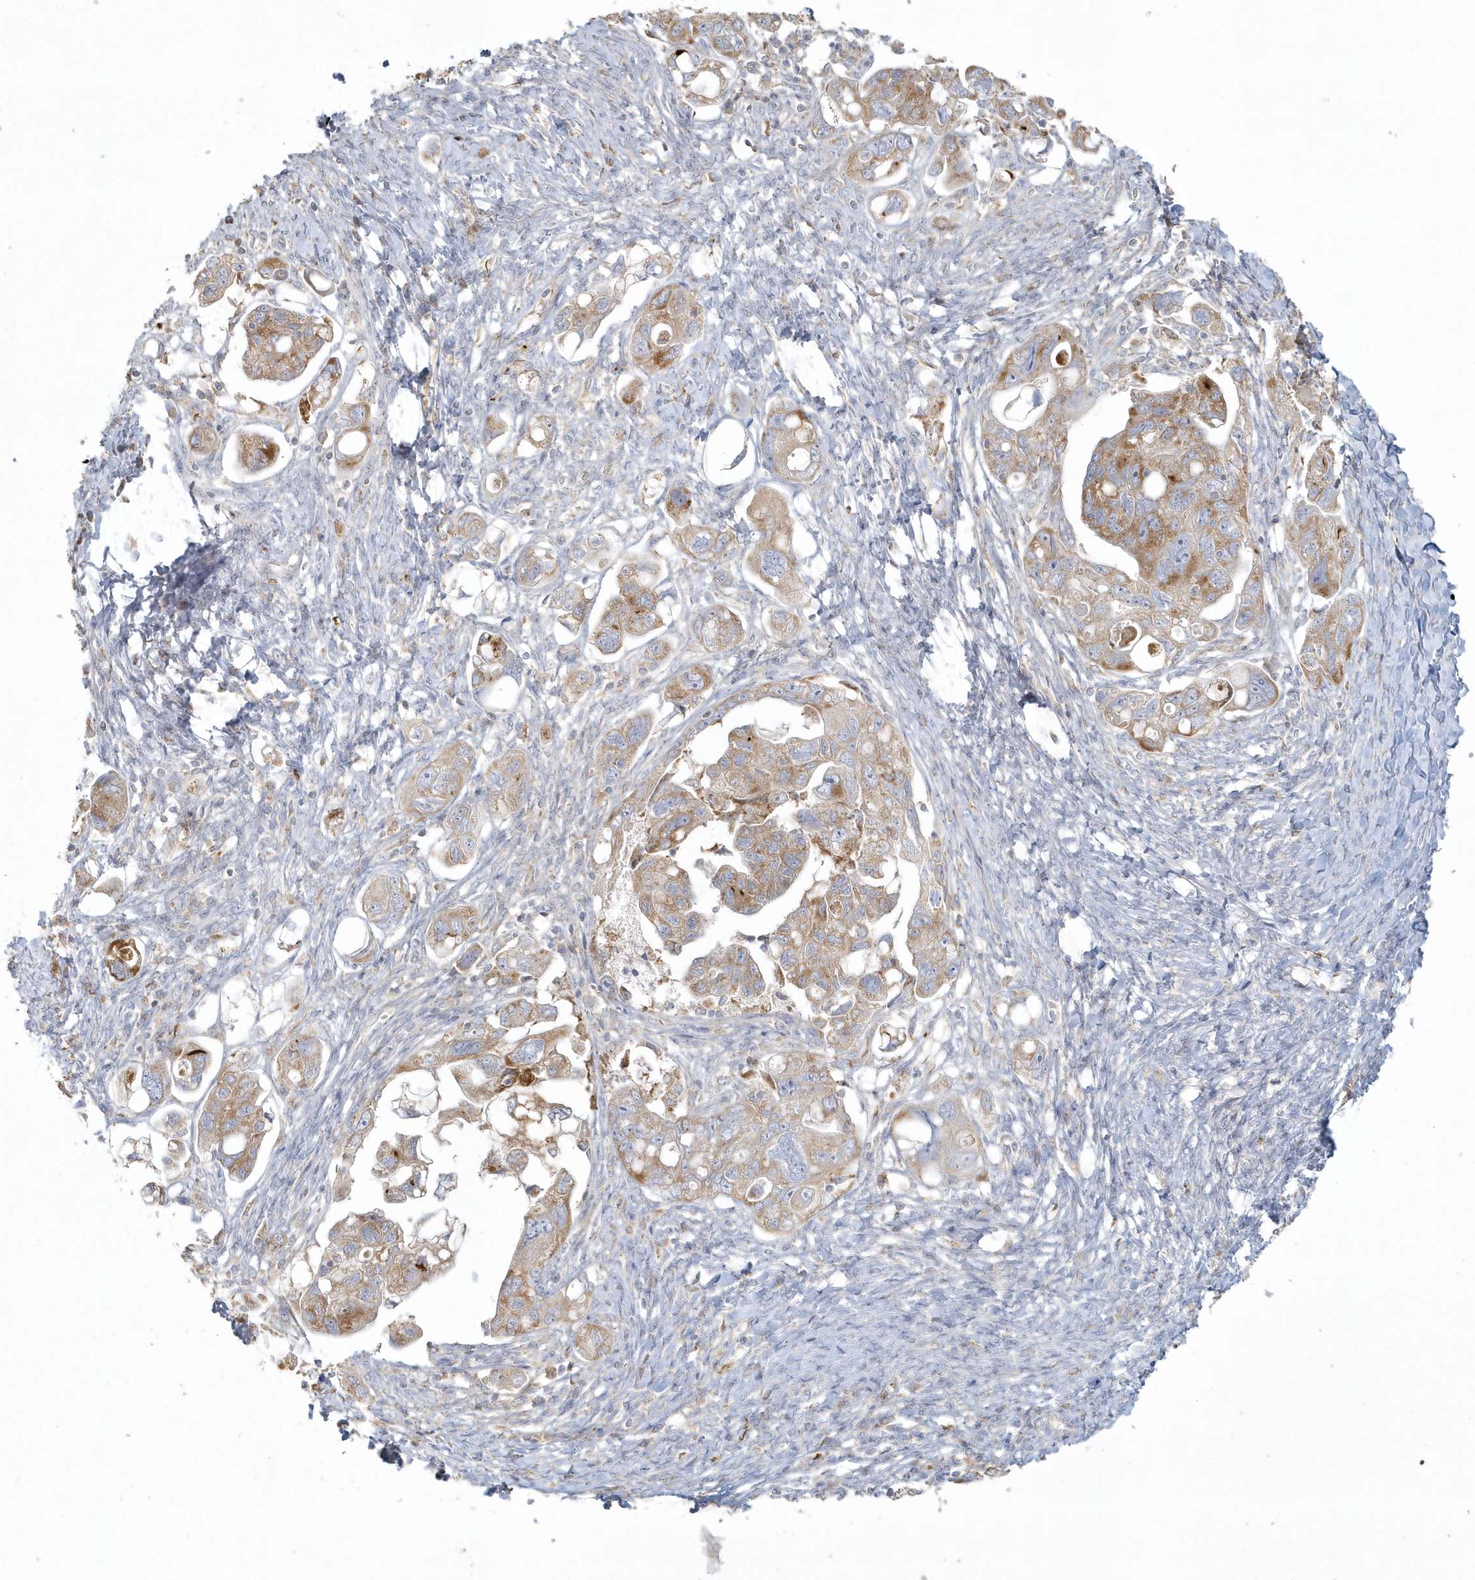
{"staining": {"intensity": "moderate", "quantity": "25%-75%", "location": "cytoplasmic/membranous"}, "tissue": "ovarian cancer", "cell_type": "Tumor cells", "image_type": "cancer", "snomed": [{"axis": "morphology", "description": "Carcinoma, NOS"}, {"axis": "morphology", "description": "Cystadenocarcinoma, serous, NOS"}, {"axis": "topography", "description": "Ovary"}], "caption": "A high-resolution photomicrograph shows immunohistochemistry (IHC) staining of ovarian carcinoma, which demonstrates moderate cytoplasmic/membranous positivity in about 25%-75% of tumor cells.", "gene": "BLTP3A", "patient": {"sex": "female", "age": 69}}